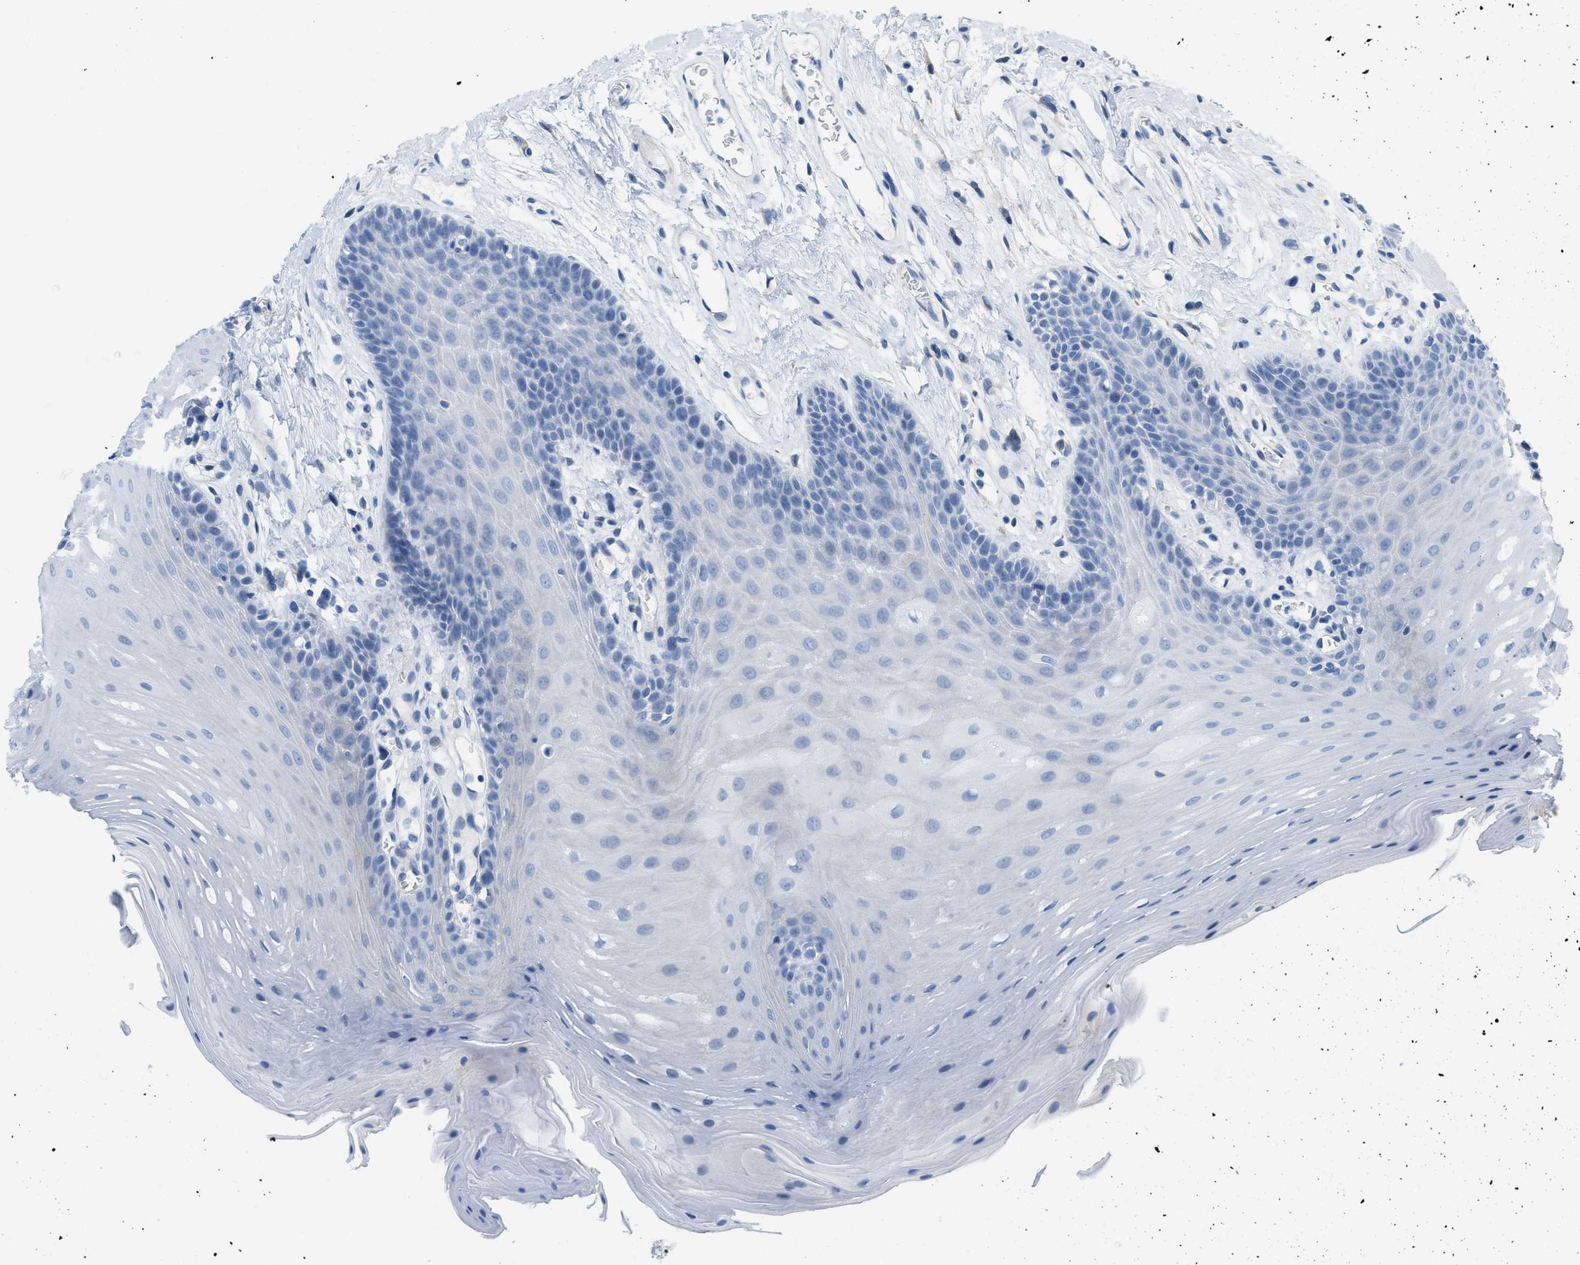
{"staining": {"intensity": "negative", "quantity": "none", "location": "none"}, "tissue": "oral mucosa", "cell_type": "Squamous epithelial cells", "image_type": "normal", "snomed": [{"axis": "morphology", "description": "Normal tissue, NOS"}, {"axis": "morphology", "description": "Squamous cell carcinoma, NOS"}, {"axis": "topography", "description": "Oral tissue"}, {"axis": "topography", "description": "Head-Neck"}], "caption": "Immunohistochemistry histopathology image of normal oral mucosa: oral mucosa stained with DAB displays no significant protein staining in squamous epithelial cells. (DAB (3,3'-diaminobenzidine) immunohistochemistry with hematoxylin counter stain).", "gene": "ASGR1", "patient": {"sex": "male", "age": 71}}